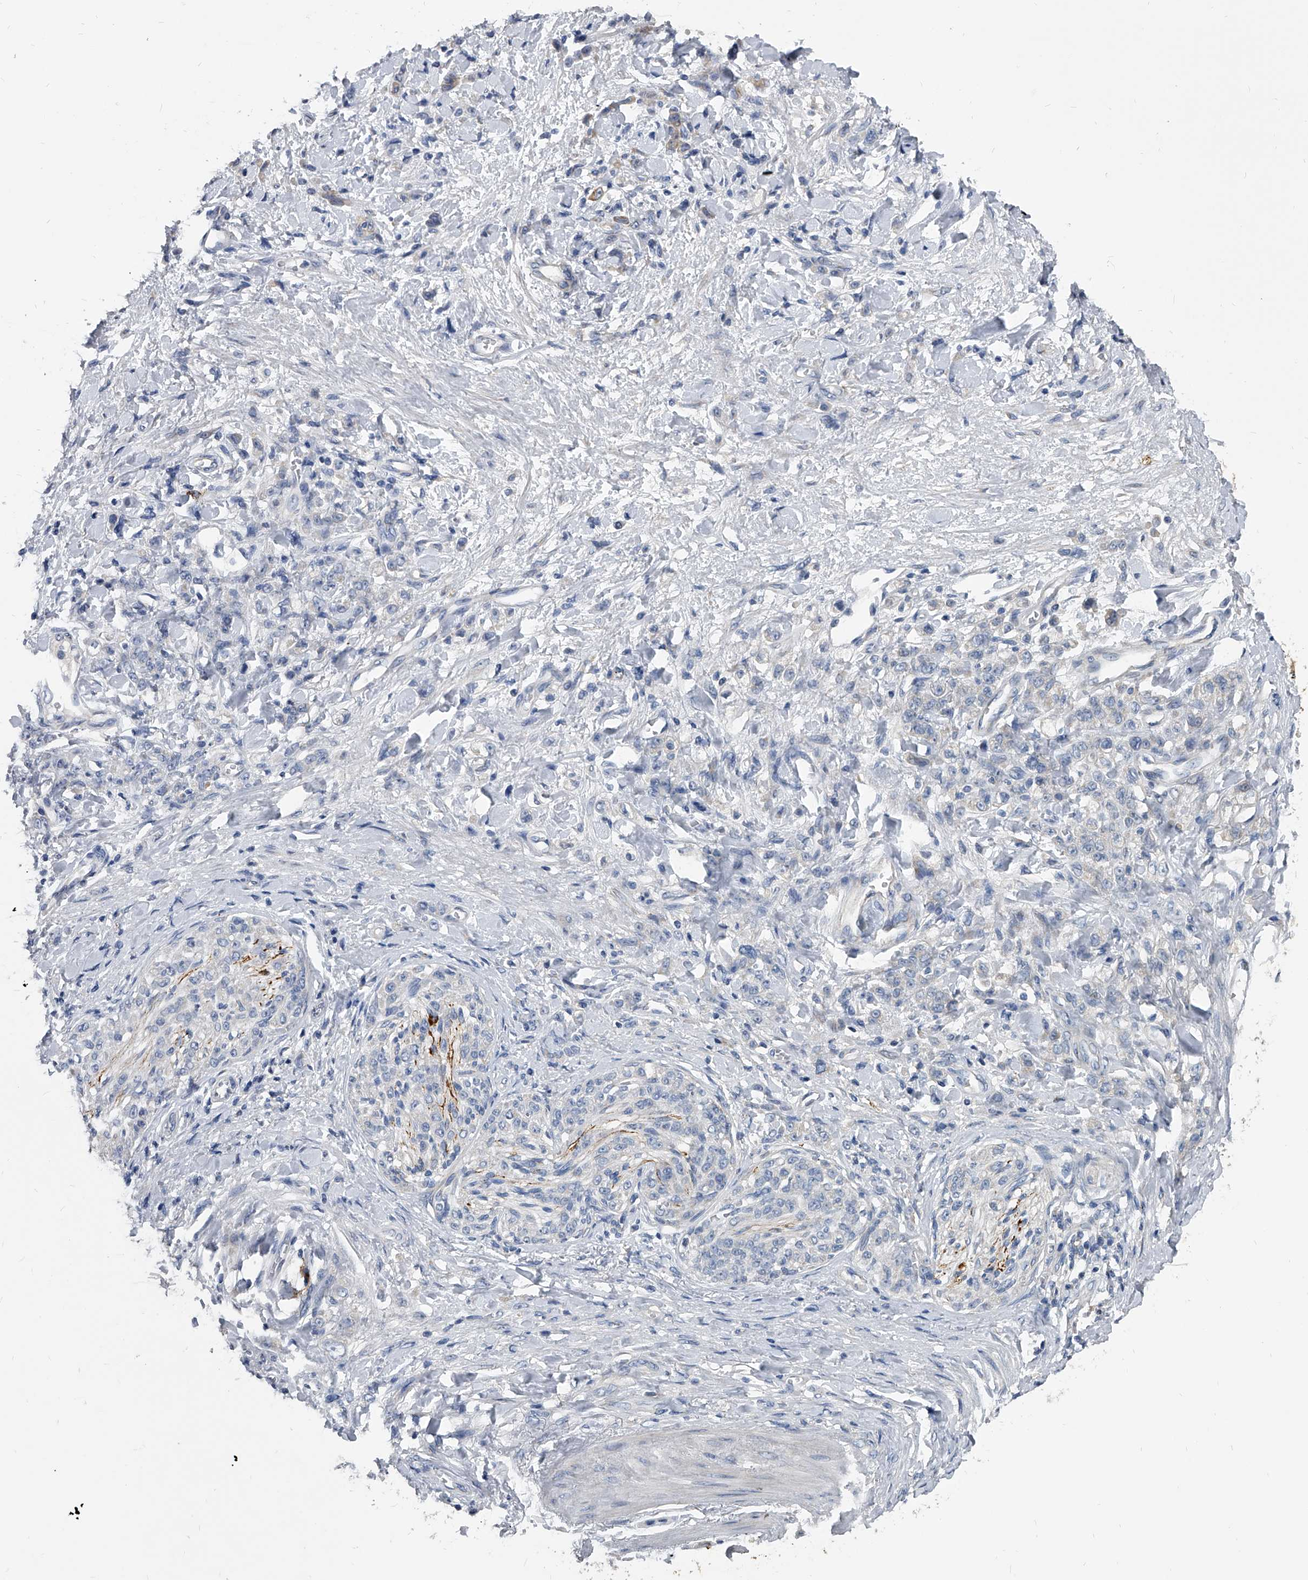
{"staining": {"intensity": "negative", "quantity": "none", "location": "none"}, "tissue": "stomach cancer", "cell_type": "Tumor cells", "image_type": "cancer", "snomed": [{"axis": "morphology", "description": "Normal tissue, NOS"}, {"axis": "morphology", "description": "Adenocarcinoma, NOS"}, {"axis": "topography", "description": "Stomach"}], "caption": "Tumor cells show no significant protein expression in stomach cancer.", "gene": "SPP1", "patient": {"sex": "male", "age": 82}}